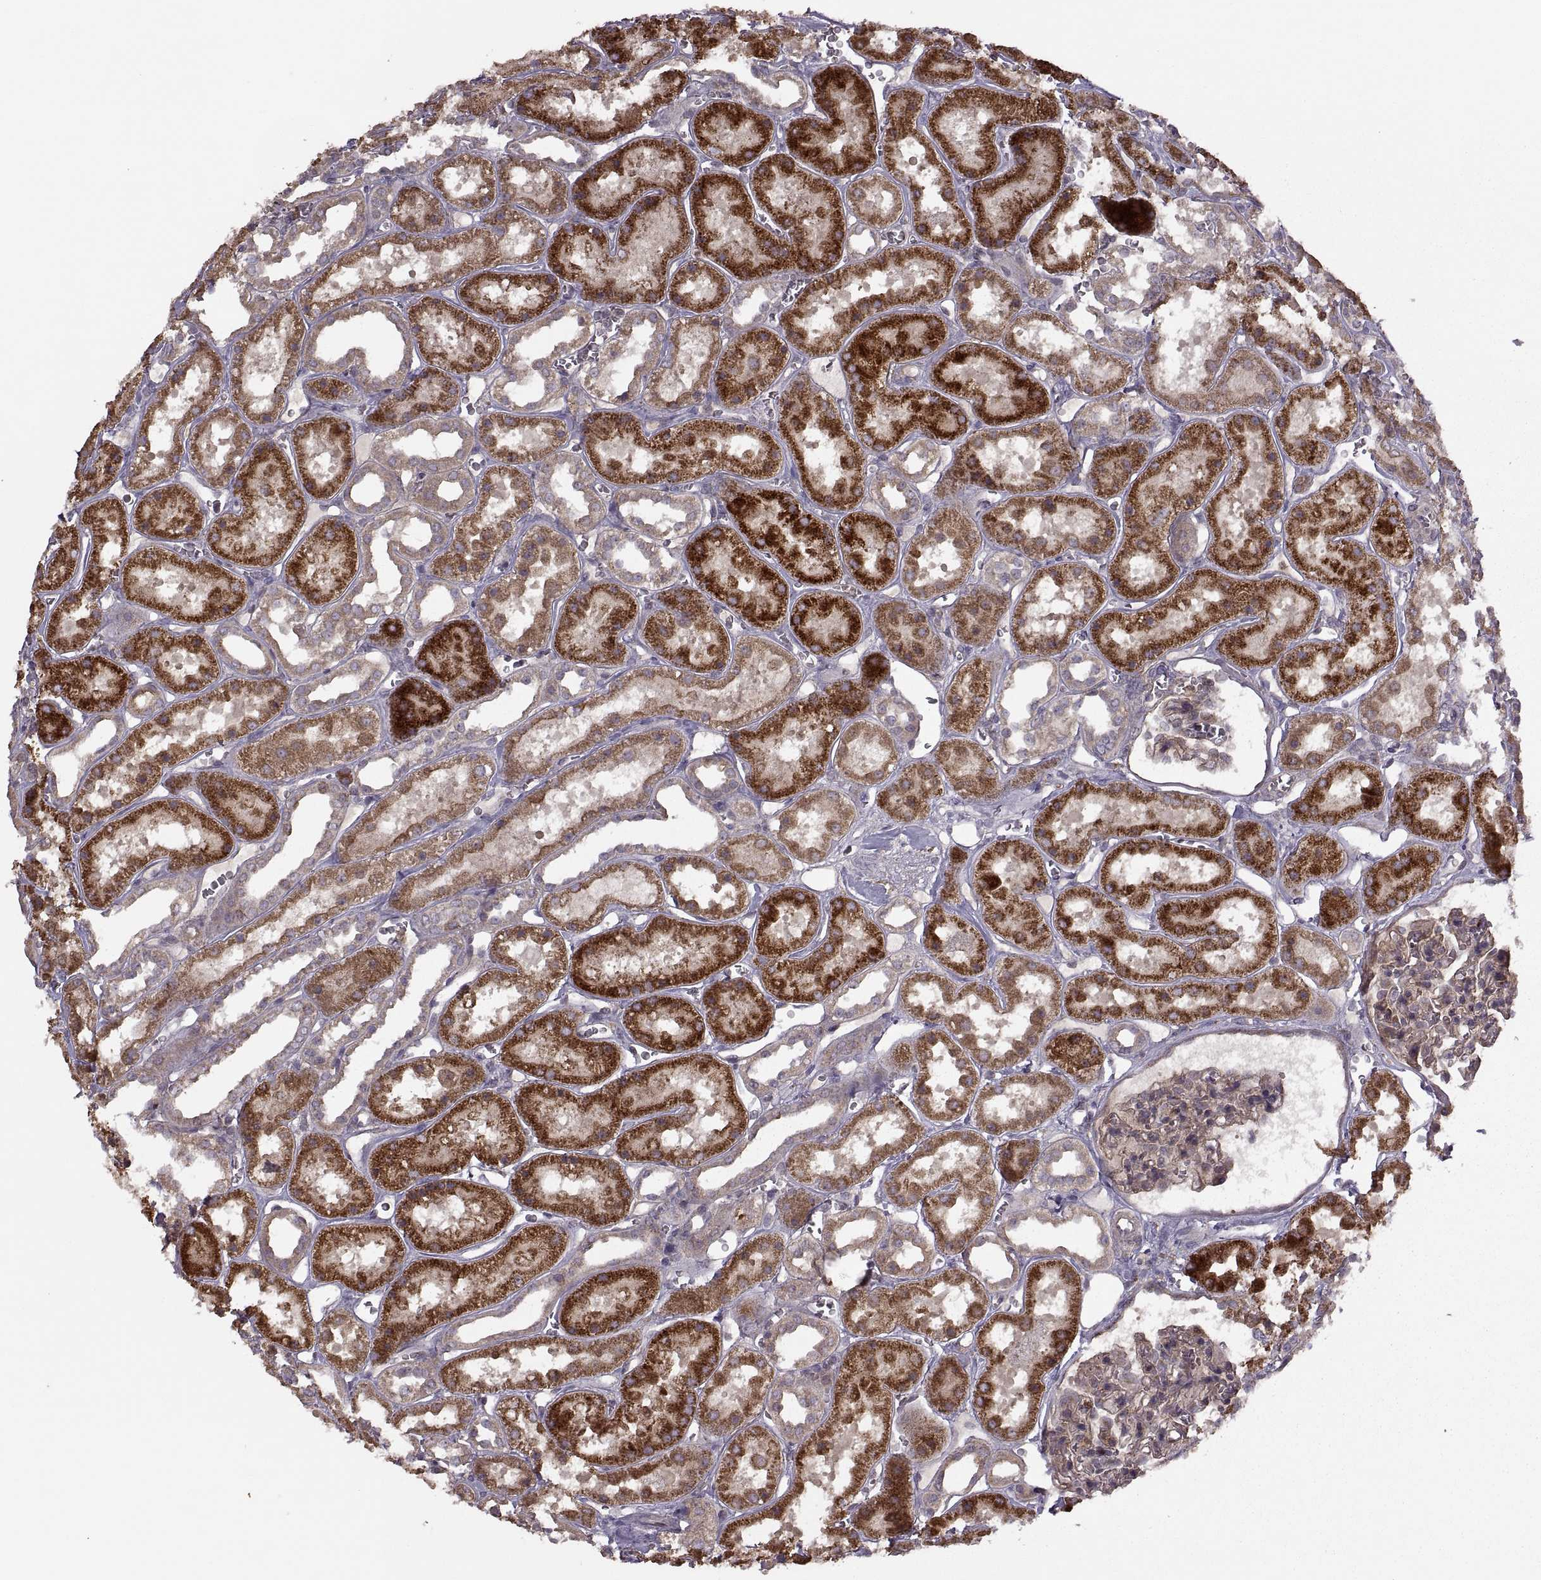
{"staining": {"intensity": "moderate", "quantity": "<25%", "location": "cytoplasmic/membranous"}, "tissue": "kidney", "cell_type": "Cells in glomeruli", "image_type": "normal", "snomed": [{"axis": "morphology", "description": "Normal tissue, NOS"}, {"axis": "topography", "description": "Kidney"}], "caption": "Cells in glomeruli reveal low levels of moderate cytoplasmic/membranous staining in approximately <25% of cells in normal human kidney.", "gene": "PIERCE1", "patient": {"sex": "female", "age": 41}}